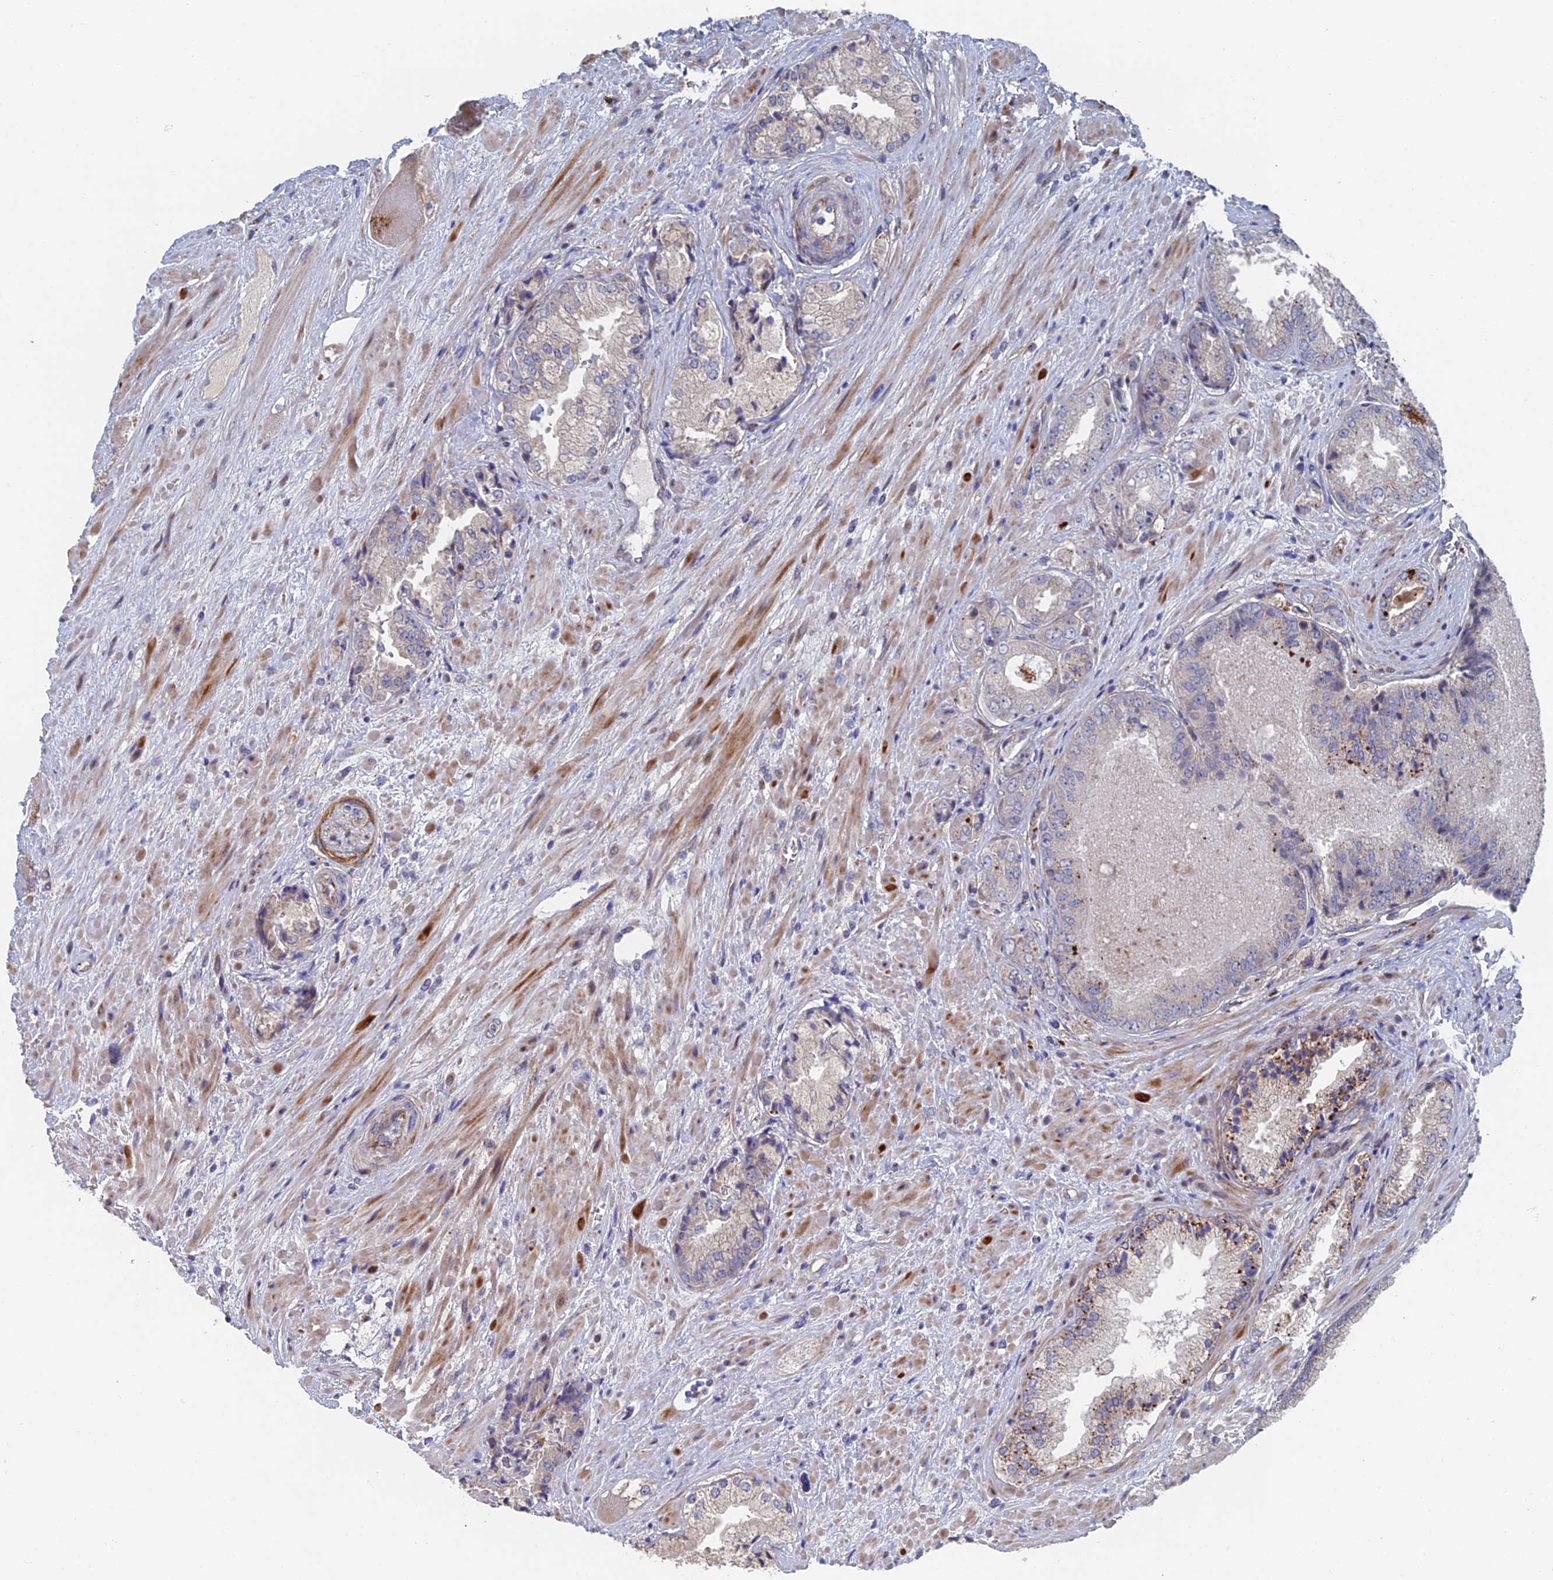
{"staining": {"intensity": "moderate", "quantity": "<25%", "location": "cytoplasmic/membranous"}, "tissue": "prostate cancer", "cell_type": "Tumor cells", "image_type": "cancer", "snomed": [{"axis": "morphology", "description": "Adenocarcinoma, High grade"}, {"axis": "topography", "description": "Prostate"}], "caption": "Approximately <25% of tumor cells in prostate cancer (high-grade adenocarcinoma) demonstrate moderate cytoplasmic/membranous protein positivity as visualized by brown immunohistochemical staining.", "gene": "GTF2IRD1", "patient": {"sex": "male", "age": 71}}